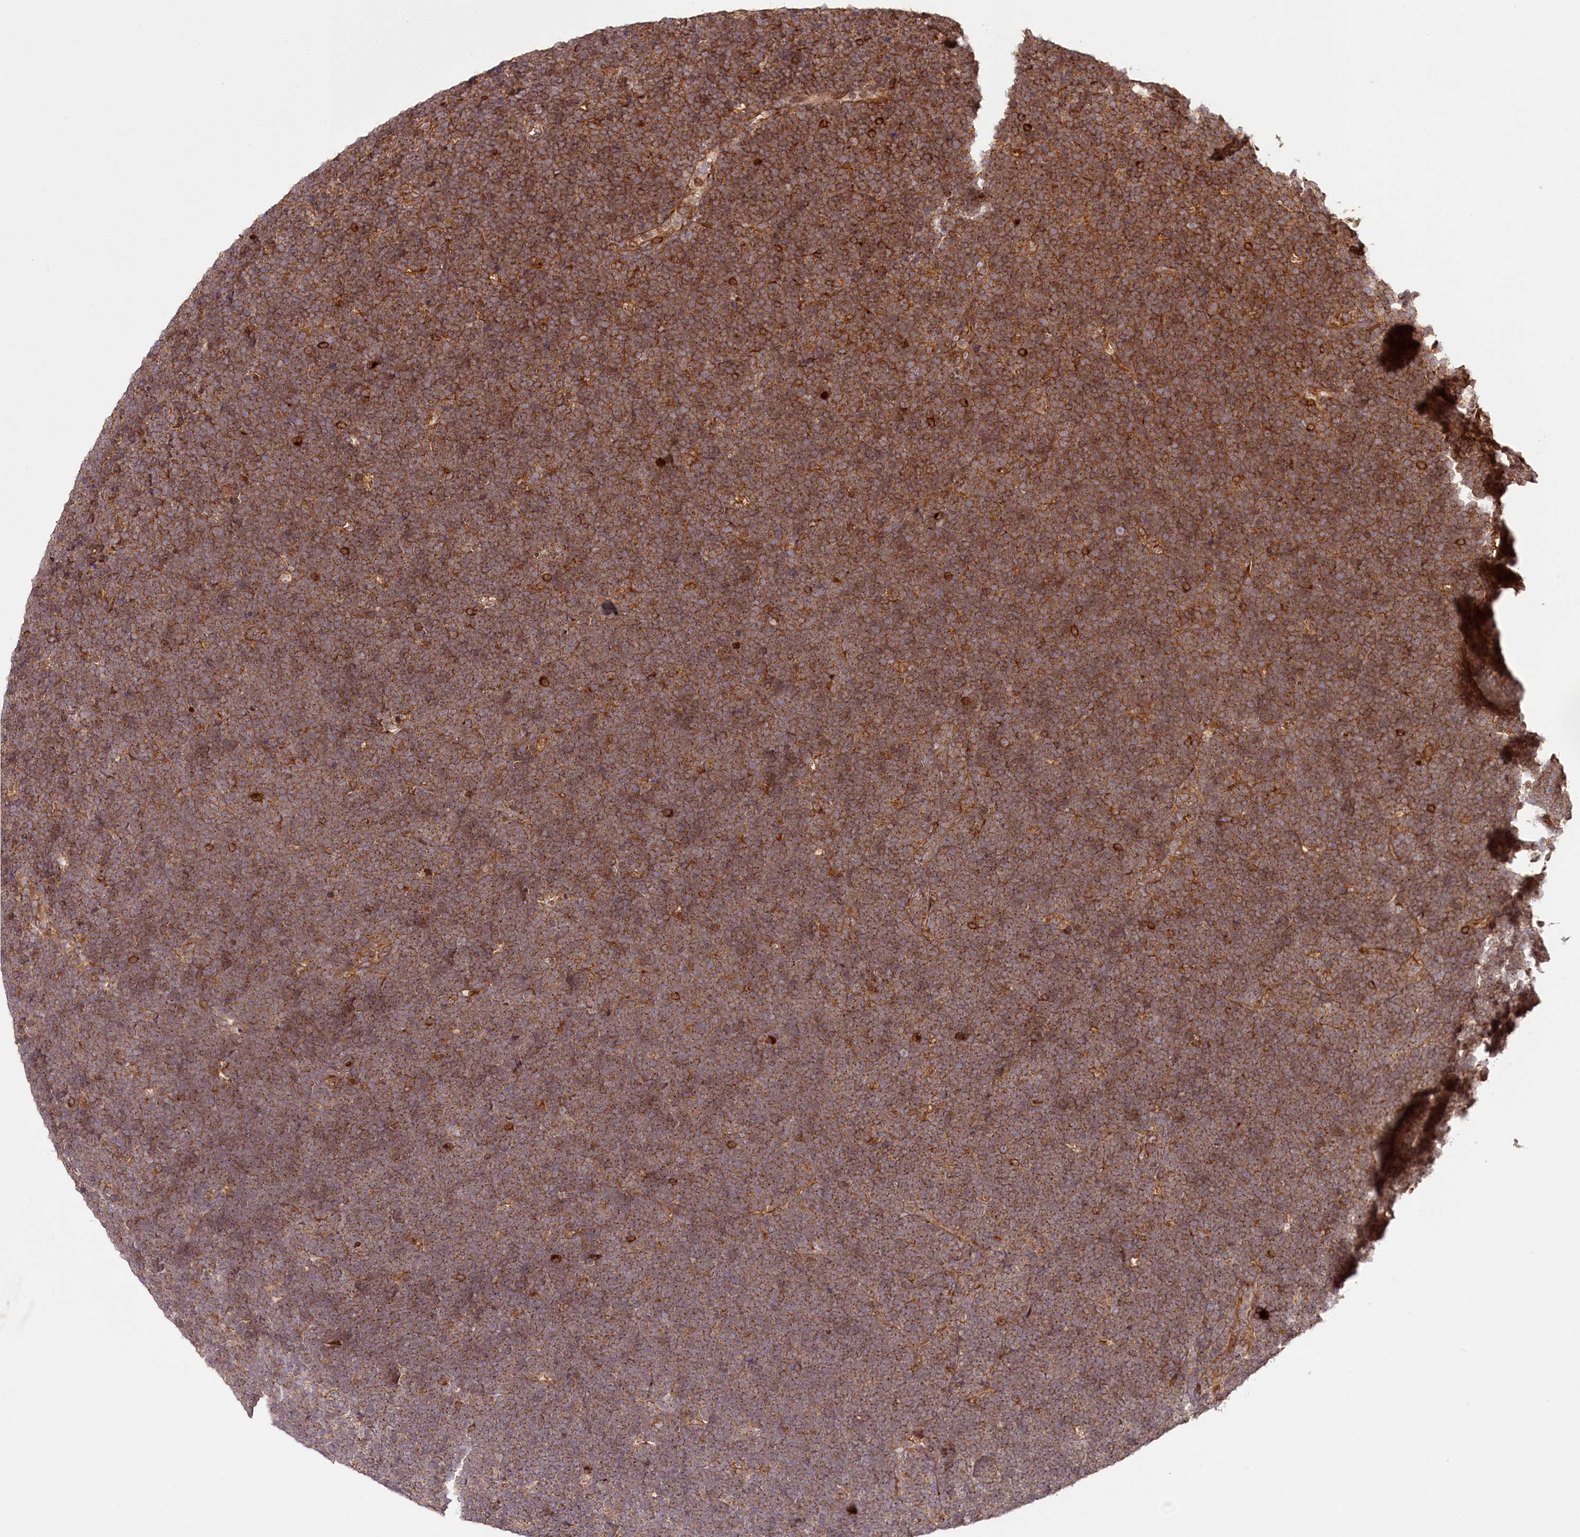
{"staining": {"intensity": "strong", "quantity": ">75%", "location": "cytoplasmic/membranous"}, "tissue": "lymphoma", "cell_type": "Tumor cells", "image_type": "cancer", "snomed": [{"axis": "morphology", "description": "Malignant lymphoma, non-Hodgkin's type, High grade"}, {"axis": "topography", "description": "Lymph node"}], "caption": "The immunohistochemical stain labels strong cytoplasmic/membranous expression in tumor cells of high-grade malignant lymphoma, non-Hodgkin's type tissue. (DAB (3,3'-diaminobenzidine) IHC with brightfield microscopy, high magnification).", "gene": "COPG1", "patient": {"sex": "male", "age": 13}}